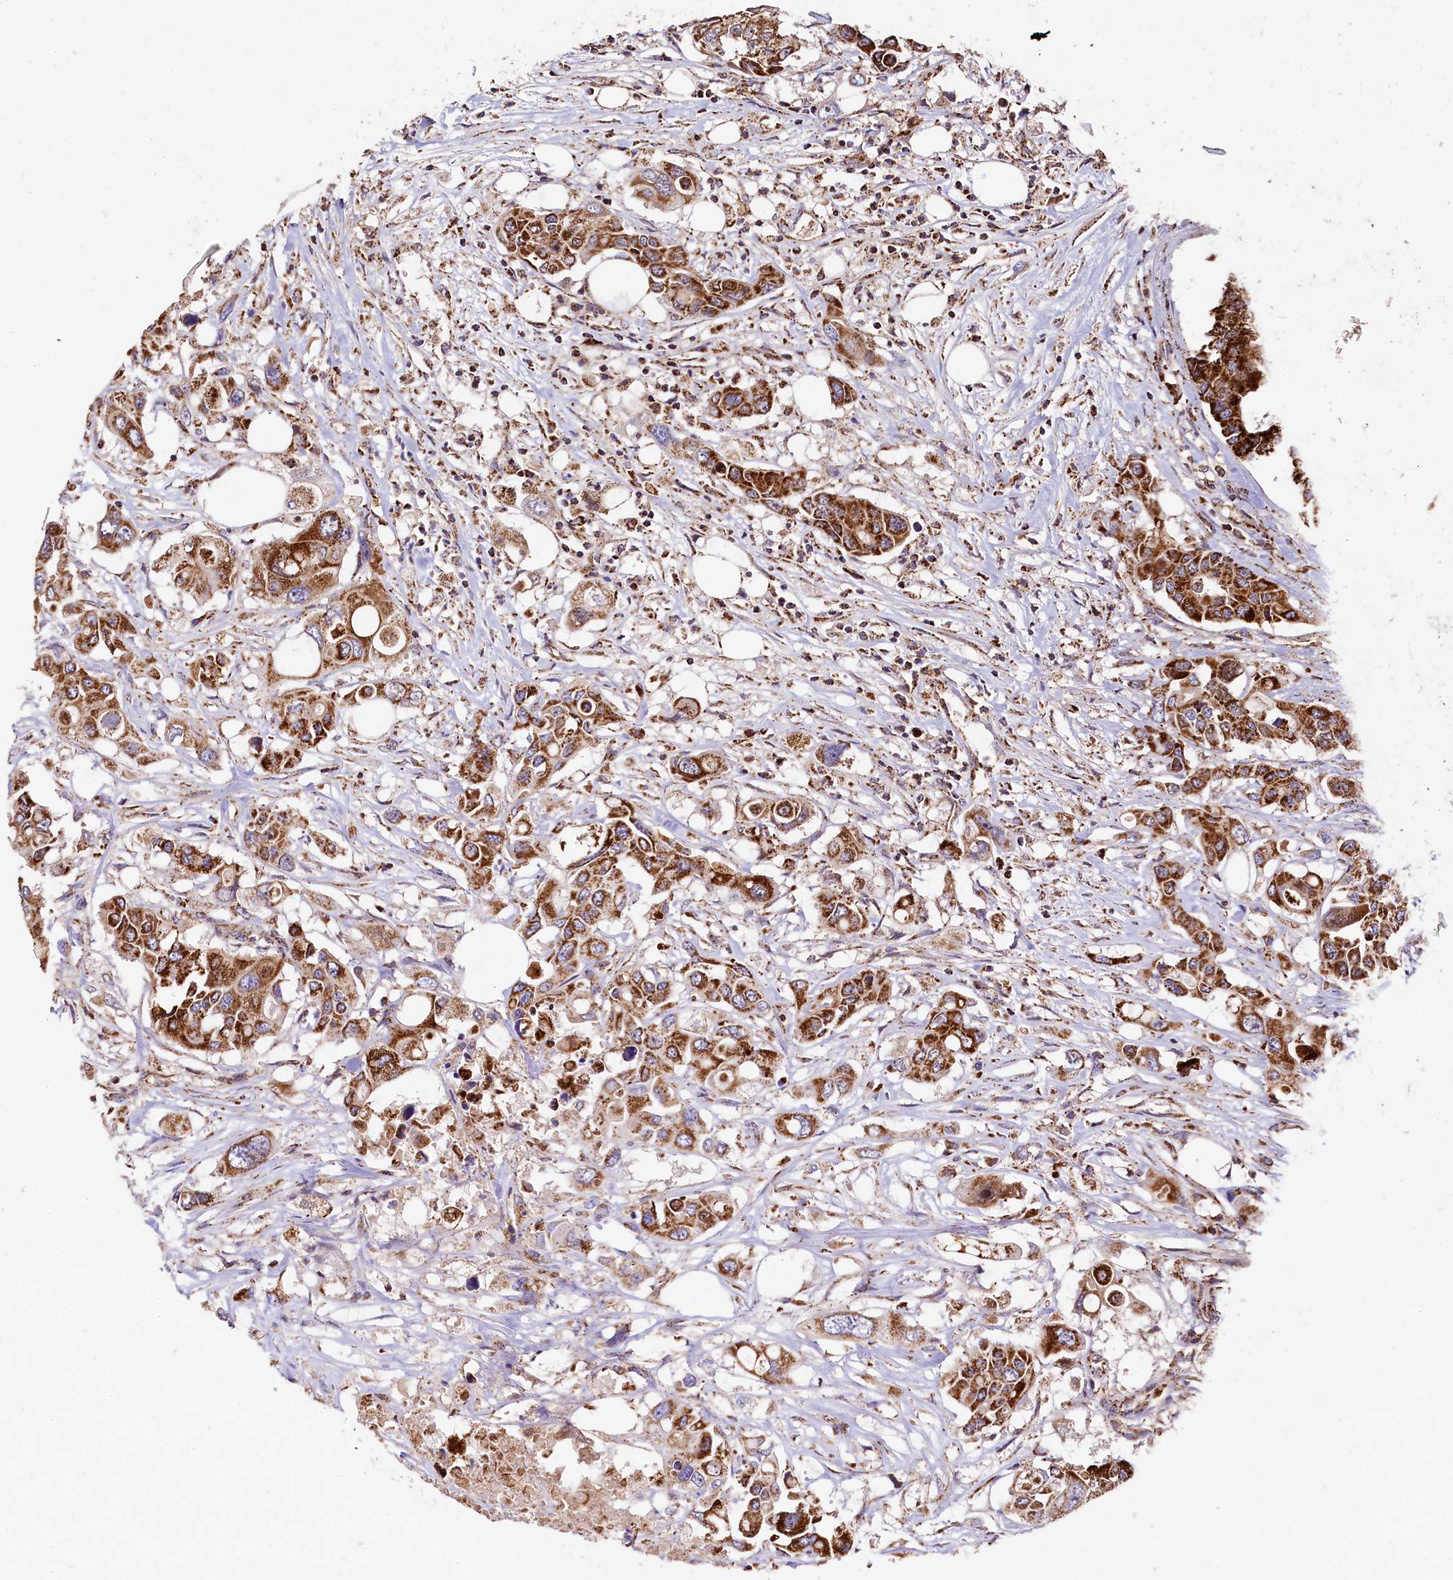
{"staining": {"intensity": "strong", "quantity": ">75%", "location": "cytoplasmic/membranous"}, "tissue": "colorectal cancer", "cell_type": "Tumor cells", "image_type": "cancer", "snomed": [{"axis": "morphology", "description": "Adenocarcinoma, NOS"}, {"axis": "topography", "description": "Colon"}], "caption": "A high amount of strong cytoplasmic/membranous expression is identified in approximately >75% of tumor cells in colorectal cancer (adenocarcinoma) tissue.", "gene": "CLYBL", "patient": {"sex": "male", "age": 77}}